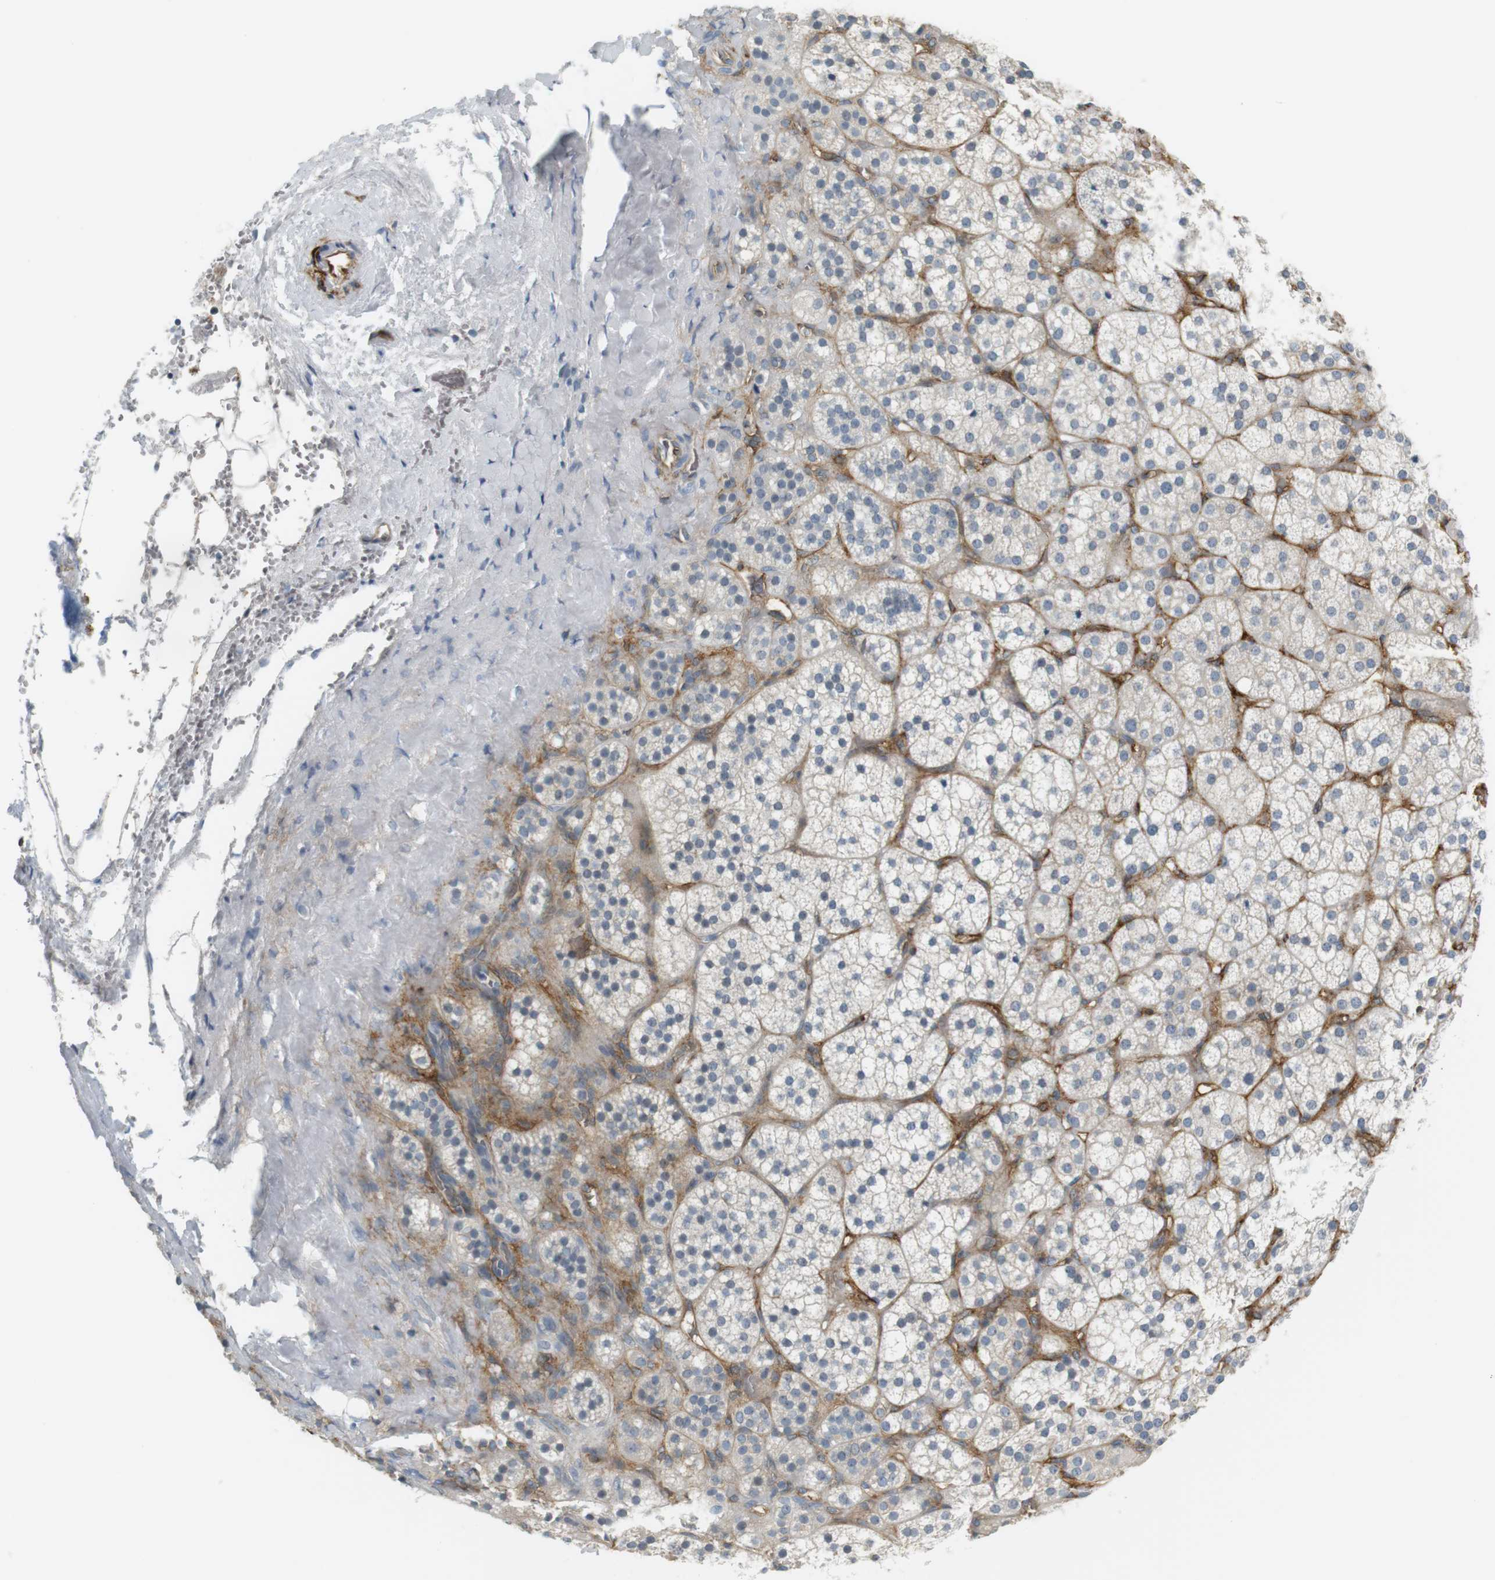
{"staining": {"intensity": "negative", "quantity": "none", "location": "none"}, "tissue": "adrenal gland", "cell_type": "Glandular cells", "image_type": "normal", "snomed": [{"axis": "morphology", "description": "Normal tissue, NOS"}, {"axis": "topography", "description": "Adrenal gland"}], "caption": "An image of adrenal gland stained for a protein displays no brown staining in glandular cells. (Stains: DAB (3,3'-diaminobenzidine) IHC with hematoxylin counter stain, Microscopy: brightfield microscopy at high magnification).", "gene": "F2R", "patient": {"sex": "female", "age": 71}}